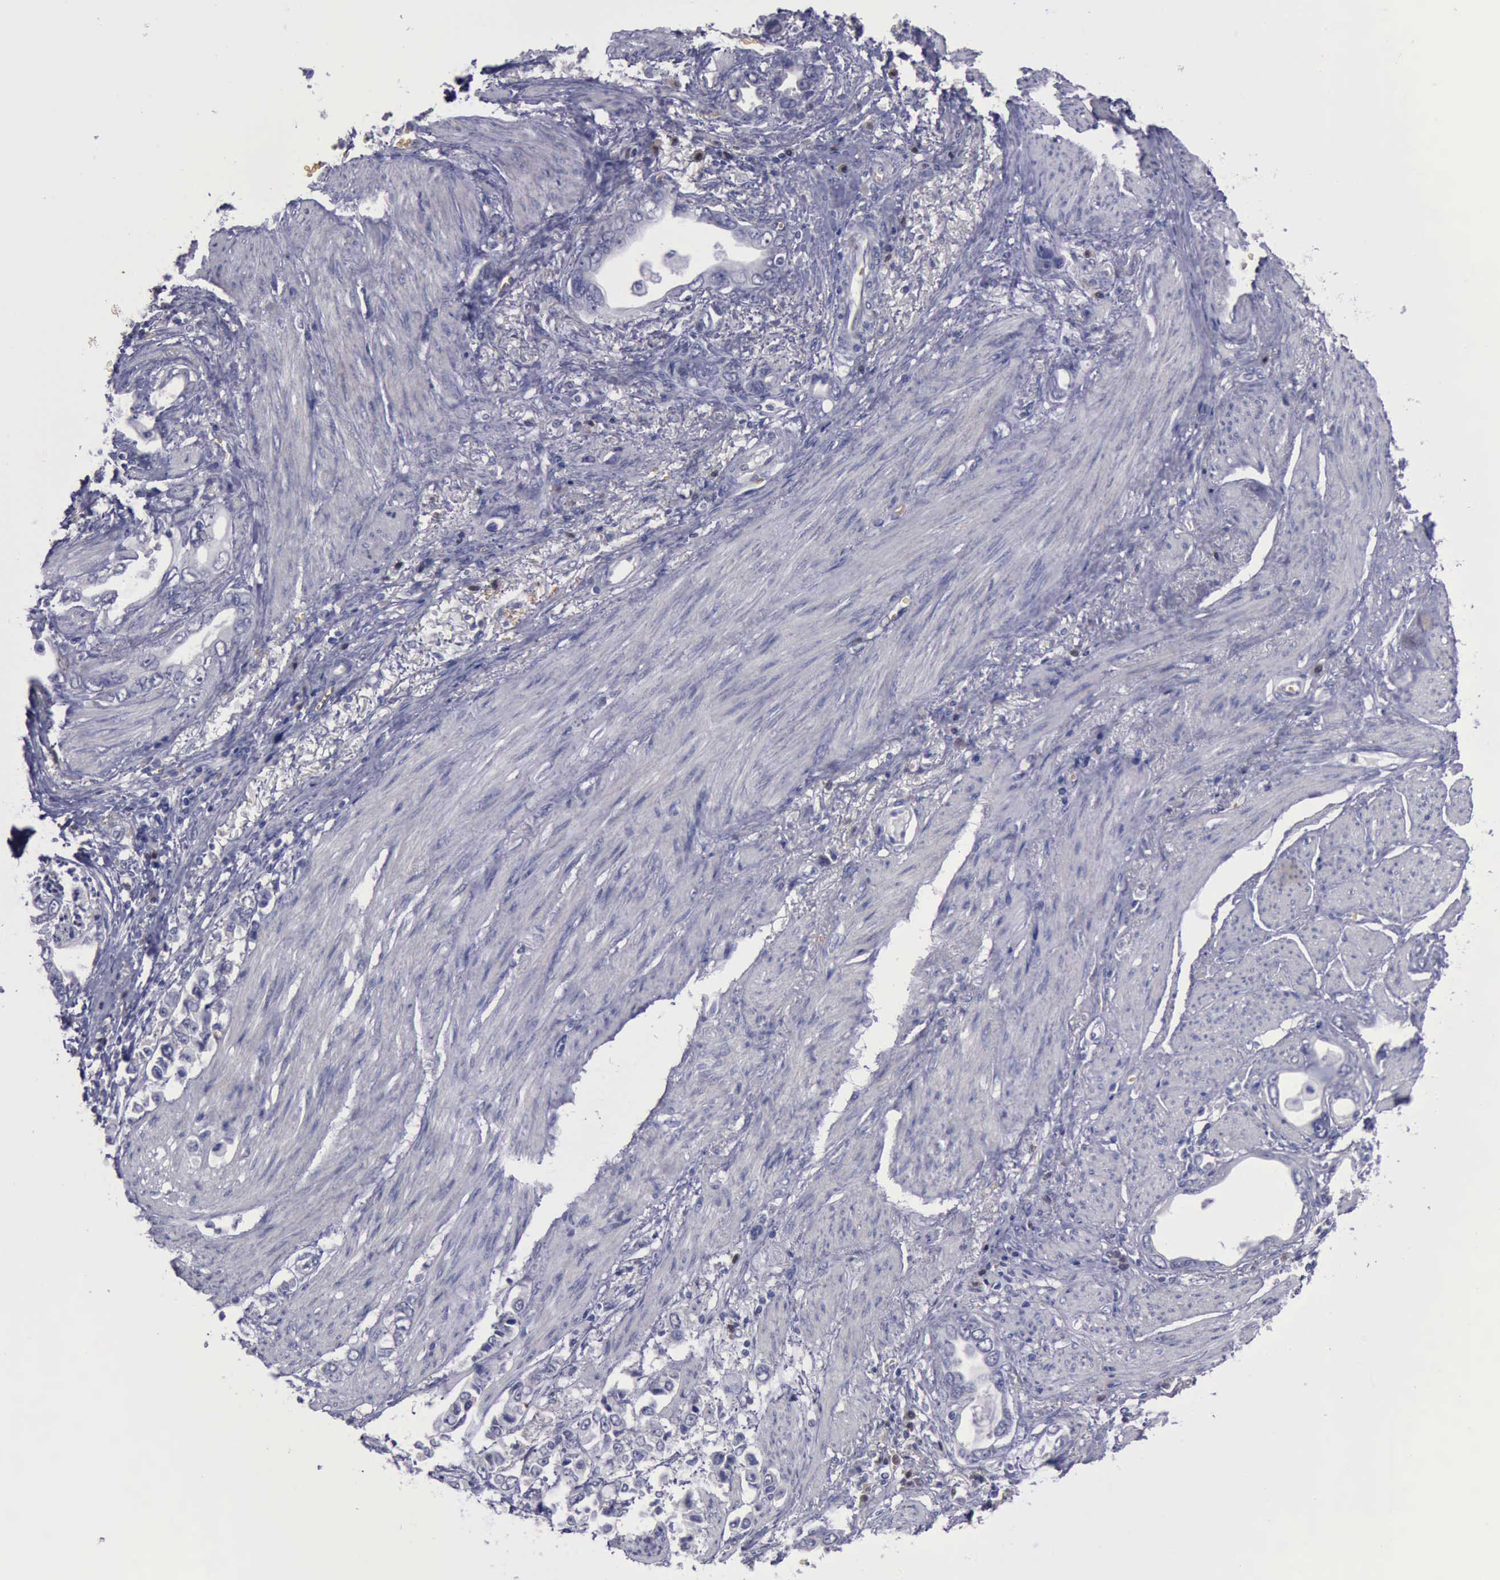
{"staining": {"intensity": "weak", "quantity": "<25%", "location": "cytoplasmic/membranous"}, "tissue": "stomach cancer", "cell_type": "Tumor cells", "image_type": "cancer", "snomed": [{"axis": "morphology", "description": "Adenocarcinoma, NOS"}, {"axis": "topography", "description": "Stomach"}], "caption": "Tumor cells are negative for protein expression in human stomach cancer. The staining is performed using DAB brown chromogen with nuclei counter-stained in using hematoxylin.", "gene": "CEP128", "patient": {"sex": "male", "age": 78}}